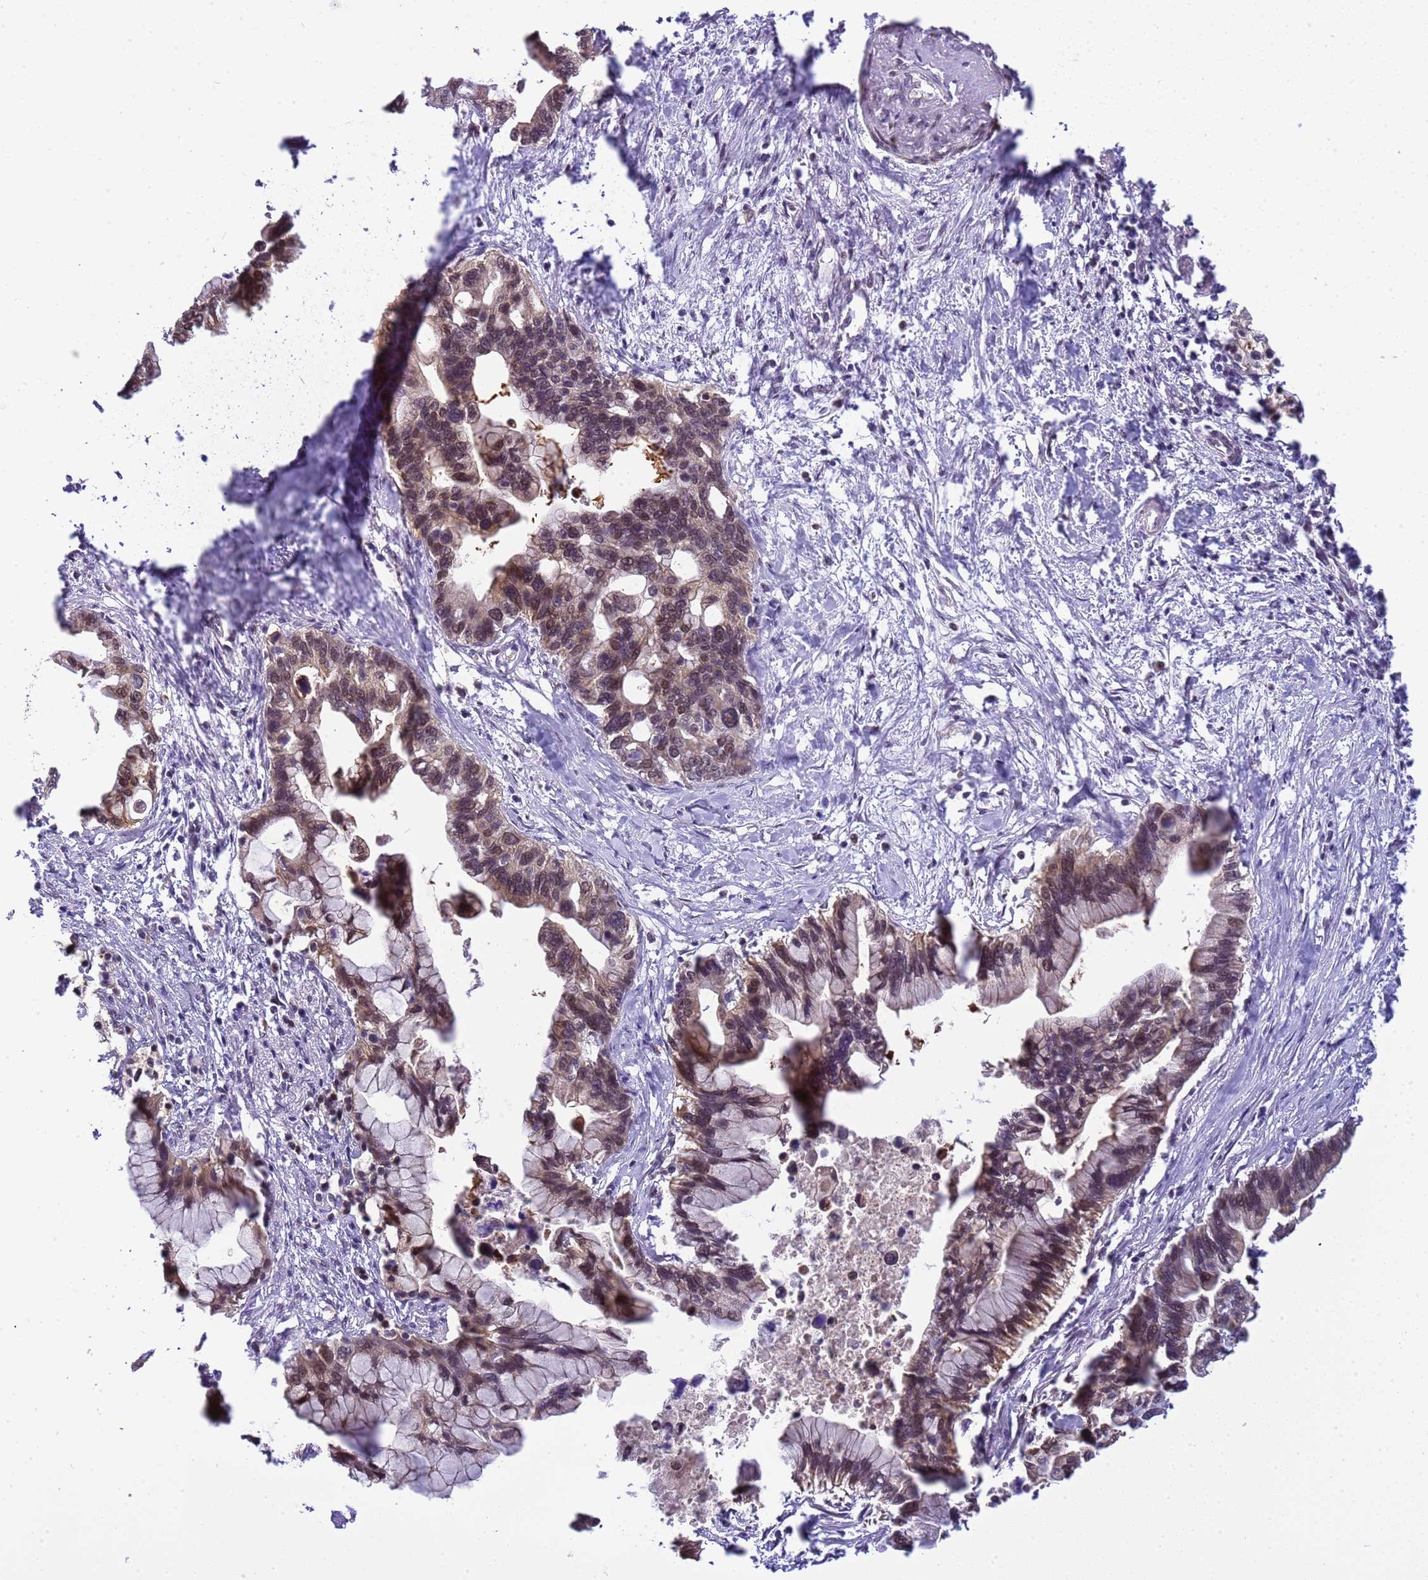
{"staining": {"intensity": "moderate", "quantity": ">75%", "location": "cytoplasmic/membranous,nuclear"}, "tissue": "pancreatic cancer", "cell_type": "Tumor cells", "image_type": "cancer", "snomed": [{"axis": "morphology", "description": "Adenocarcinoma, NOS"}, {"axis": "topography", "description": "Pancreas"}], "caption": "Adenocarcinoma (pancreatic) was stained to show a protein in brown. There is medium levels of moderate cytoplasmic/membranous and nuclear expression in about >75% of tumor cells. The staining was performed using DAB (3,3'-diaminobenzidine), with brown indicating positive protein expression. Nuclei are stained blue with hematoxylin.", "gene": "ZBTB5", "patient": {"sex": "female", "age": 83}}